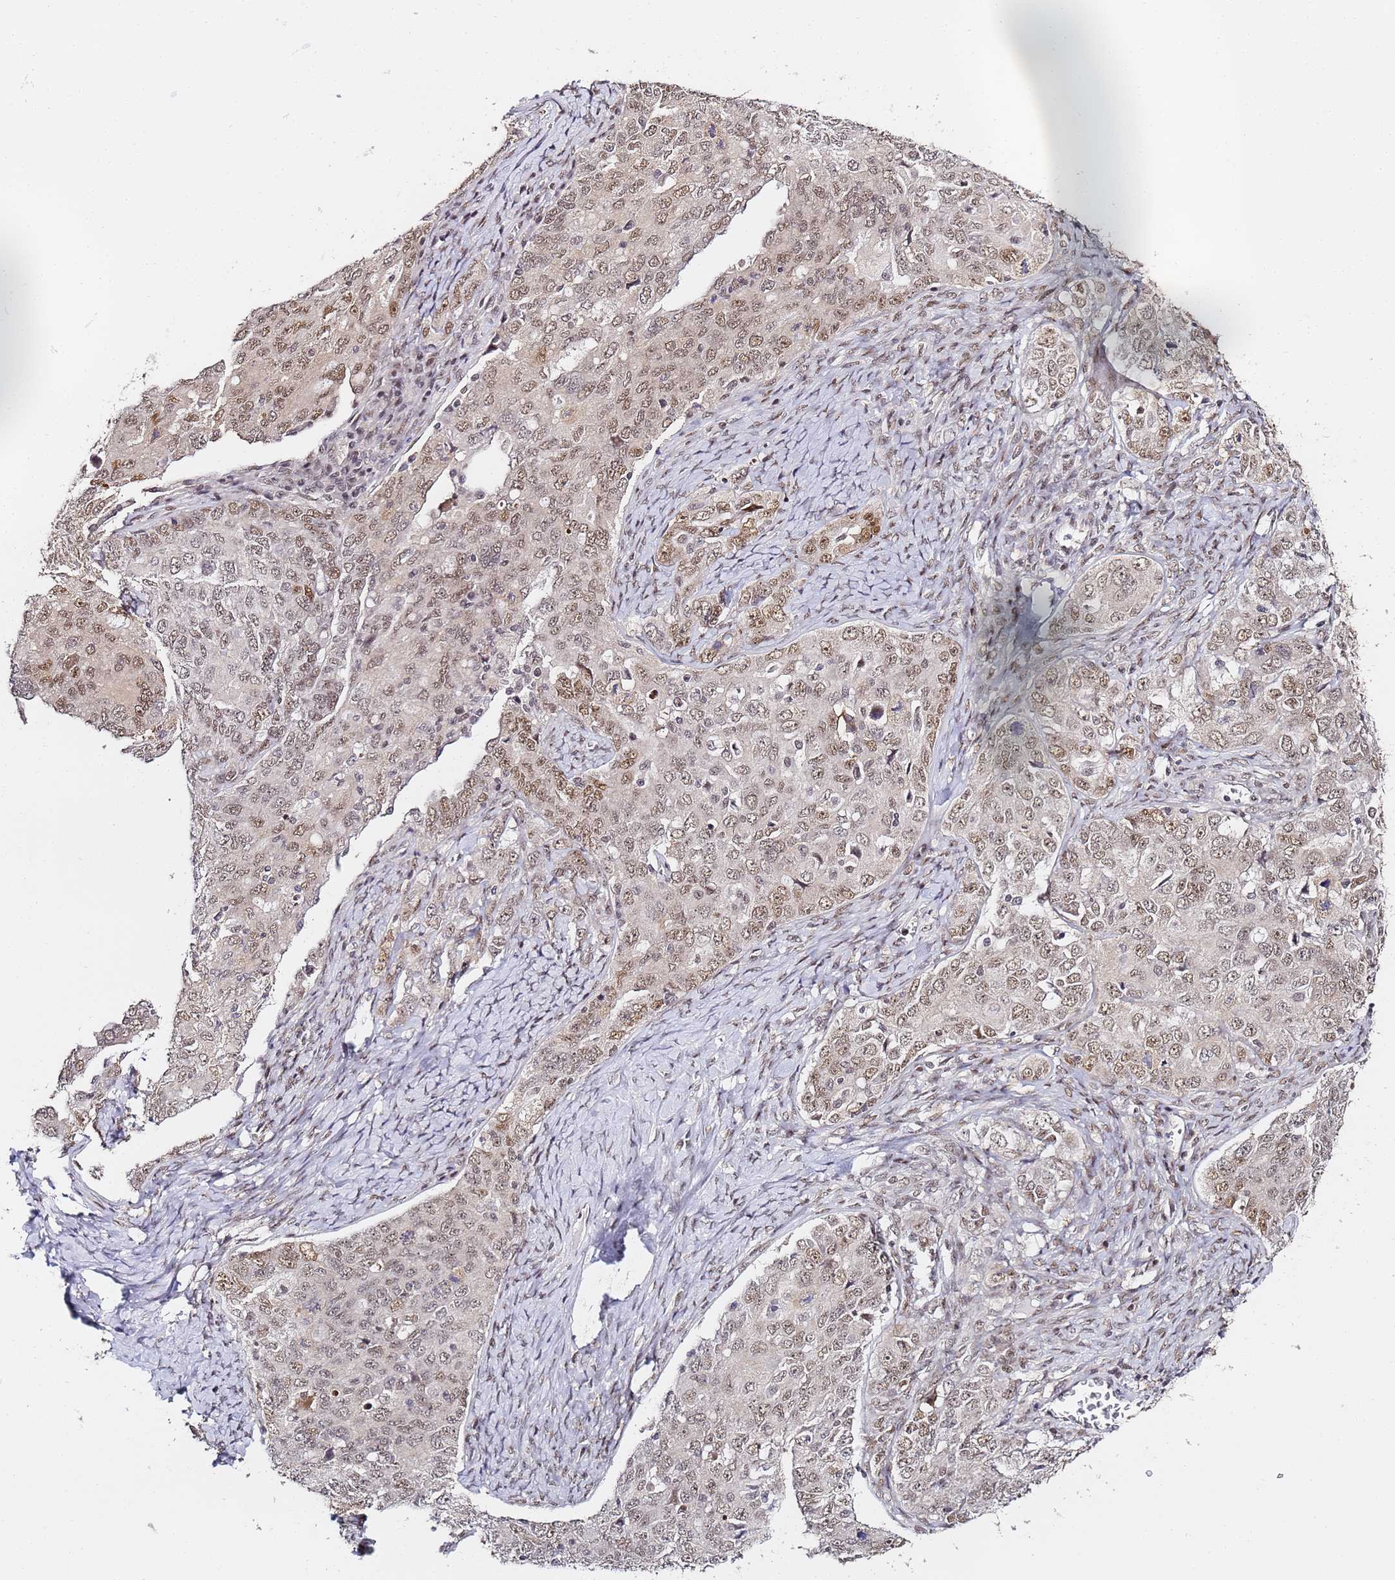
{"staining": {"intensity": "moderate", "quantity": ">75%", "location": "nuclear"}, "tissue": "ovarian cancer", "cell_type": "Tumor cells", "image_type": "cancer", "snomed": [{"axis": "morphology", "description": "Carcinoma, endometroid"}, {"axis": "topography", "description": "Ovary"}], "caption": "This is an image of IHC staining of ovarian cancer (endometroid carcinoma), which shows moderate expression in the nuclear of tumor cells.", "gene": "LSM3", "patient": {"sex": "female", "age": 62}}